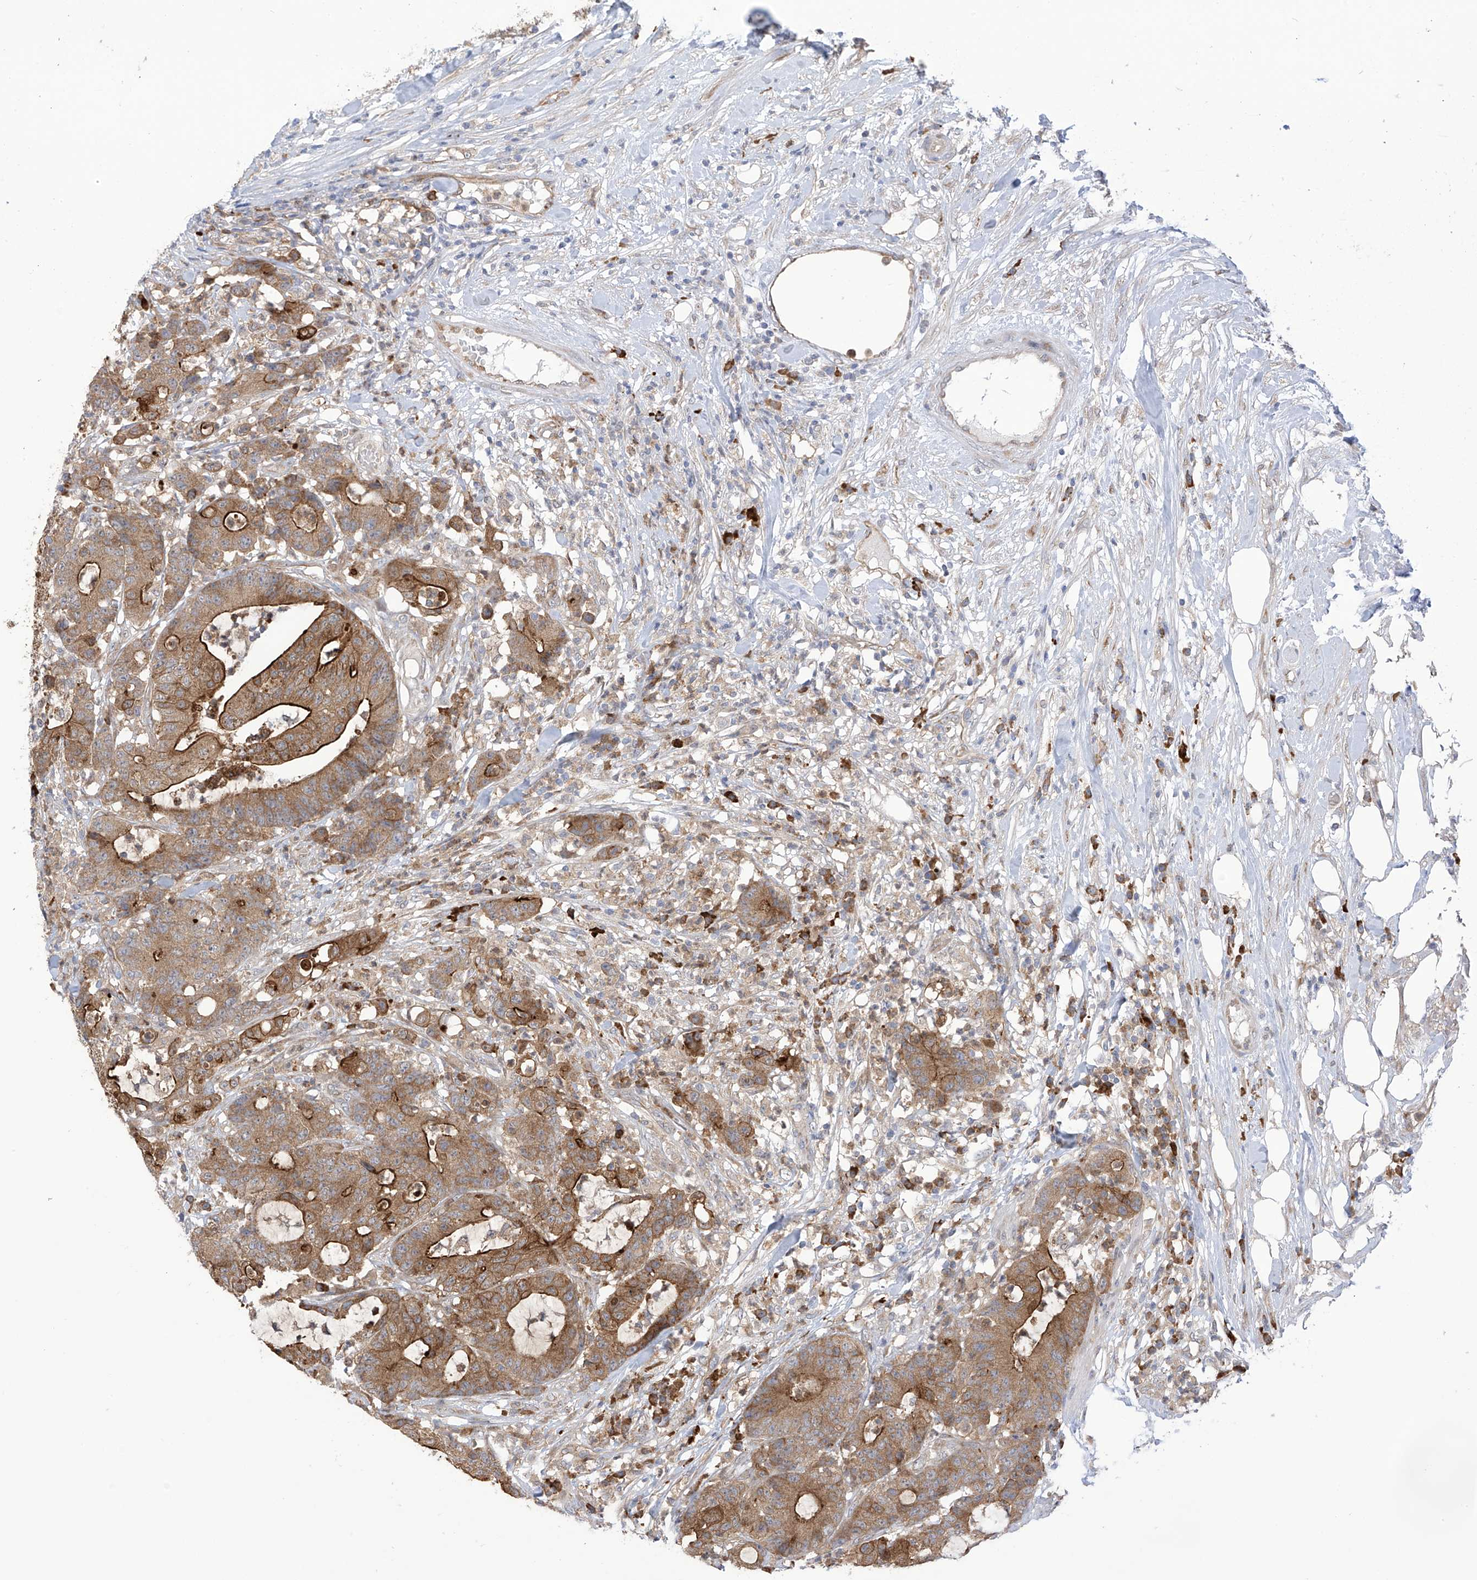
{"staining": {"intensity": "strong", "quantity": "<25%", "location": "cytoplasmic/membranous"}, "tissue": "colorectal cancer", "cell_type": "Tumor cells", "image_type": "cancer", "snomed": [{"axis": "morphology", "description": "Adenocarcinoma, NOS"}, {"axis": "topography", "description": "Colon"}], "caption": "IHC histopathology image of neoplastic tissue: colorectal cancer (adenocarcinoma) stained using immunohistochemistry (IHC) shows medium levels of strong protein expression localized specifically in the cytoplasmic/membranous of tumor cells, appearing as a cytoplasmic/membranous brown color.", "gene": "KIAA1522", "patient": {"sex": "female", "age": 84}}